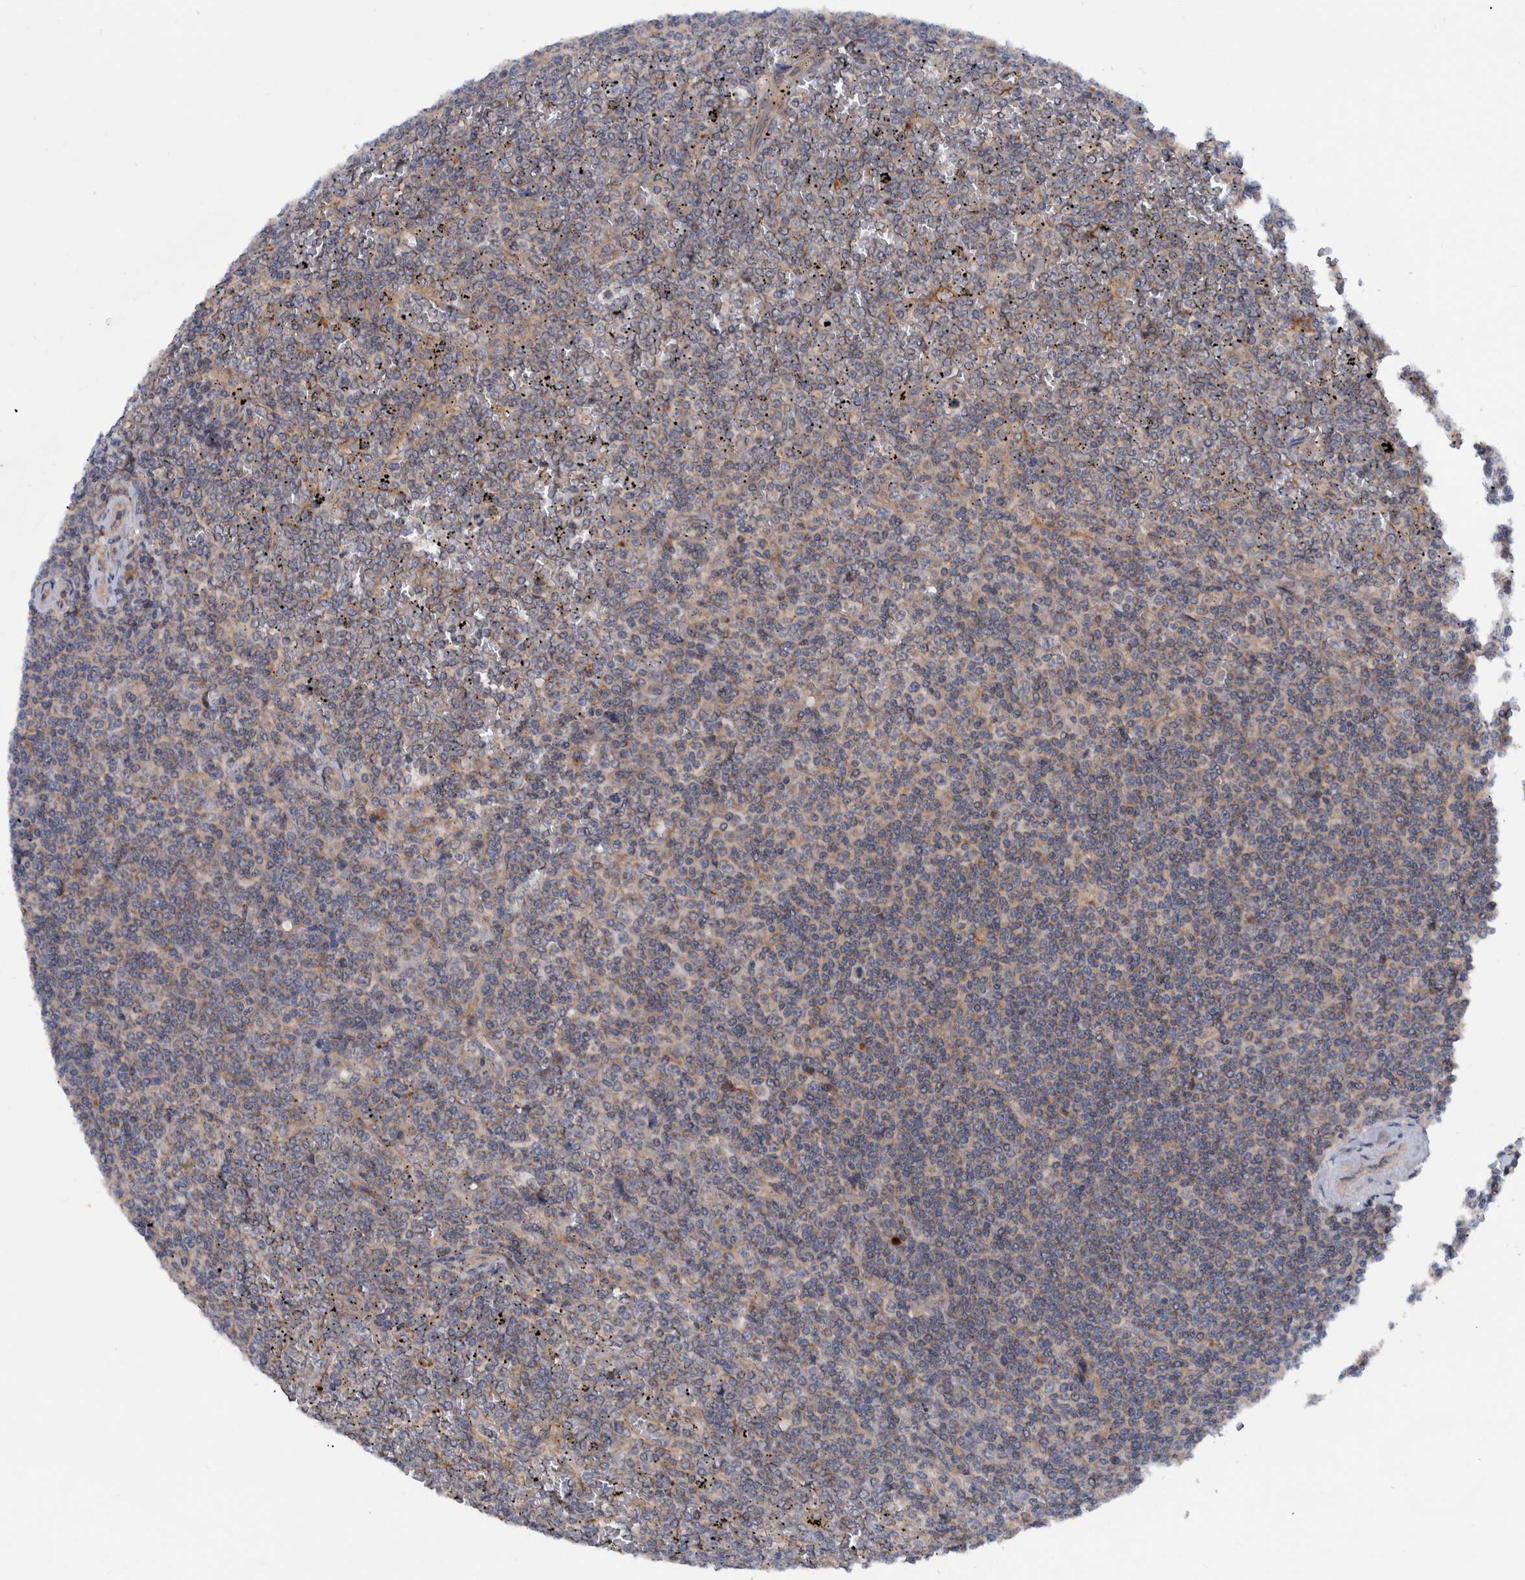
{"staining": {"intensity": "weak", "quantity": "<25%", "location": "cytoplasmic/membranous"}, "tissue": "lymphoma", "cell_type": "Tumor cells", "image_type": "cancer", "snomed": [{"axis": "morphology", "description": "Malignant lymphoma, non-Hodgkin's type, Low grade"}, {"axis": "topography", "description": "Spleen"}], "caption": "Low-grade malignant lymphoma, non-Hodgkin's type stained for a protein using IHC displays no positivity tumor cells.", "gene": "ITIH3", "patient": {"sex": "female", "age": 19}}